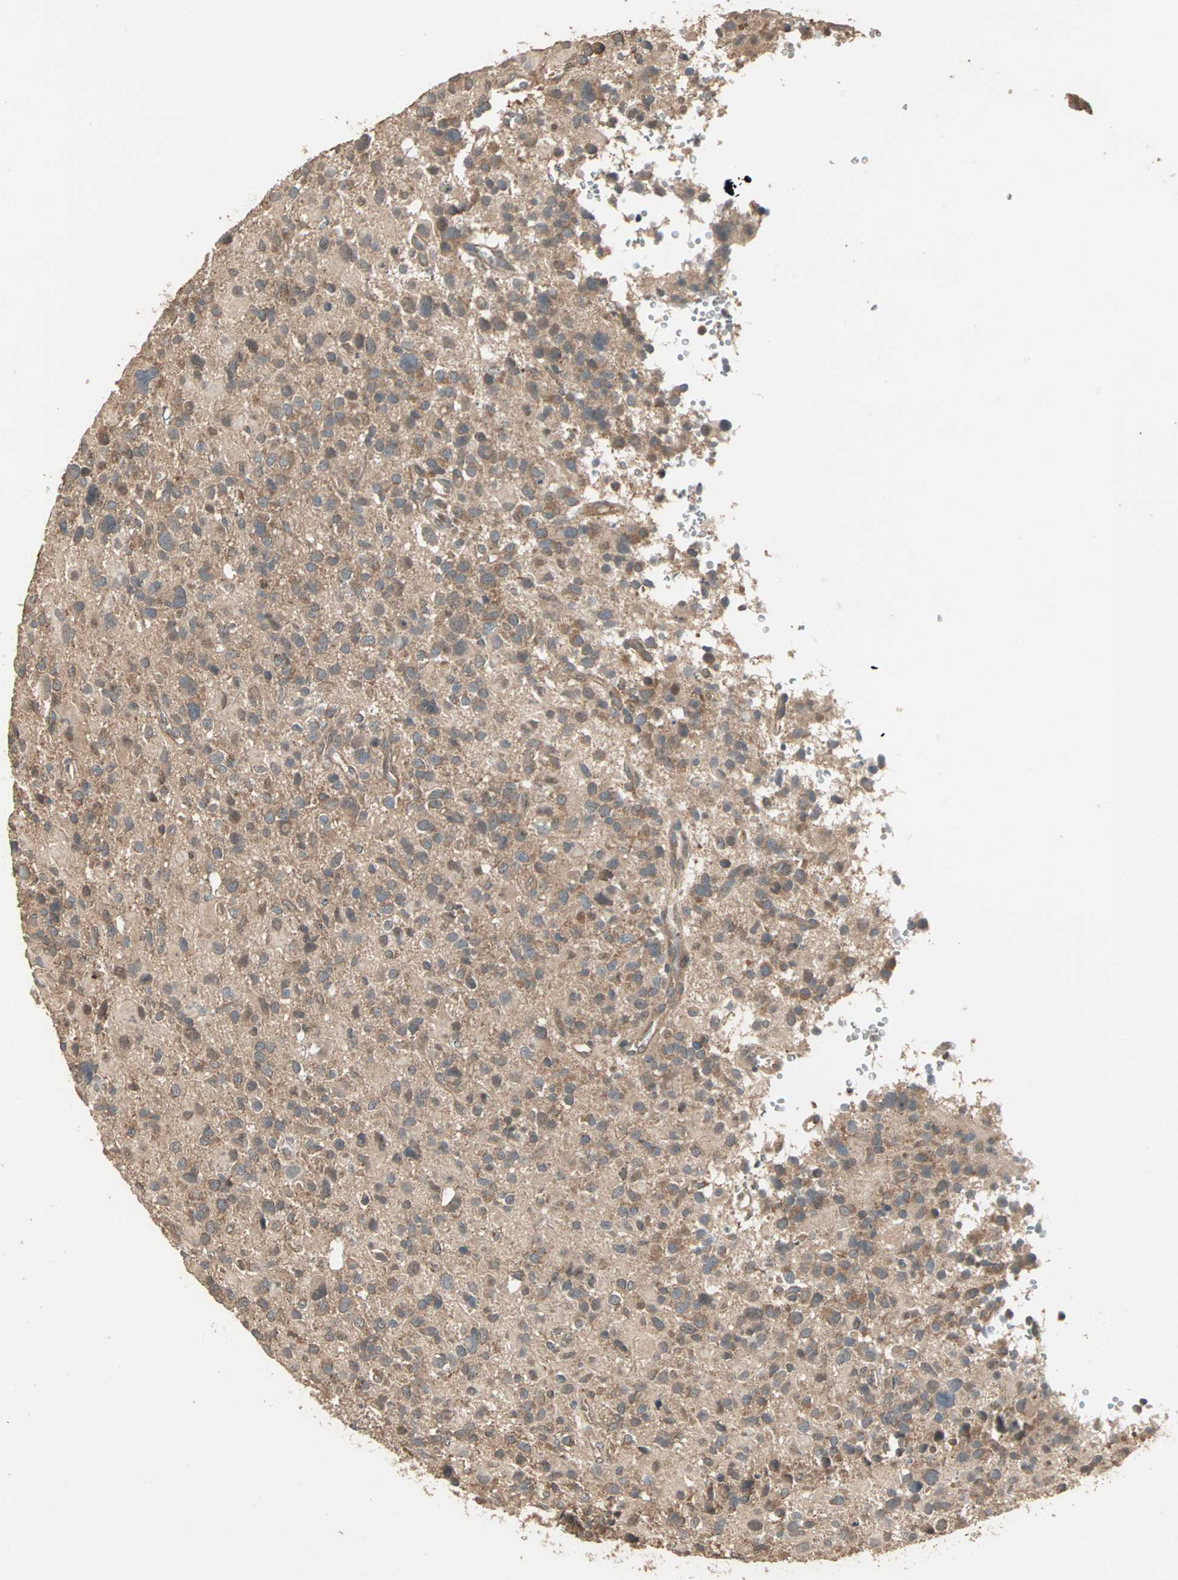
{"staining": {"intensity": "moderate", "quantity": ">75%", "location": "cytoplasmic/membranous"}, "tissue": "glioma", "cell_type": "Tumor cells", "image_type": "cancer", "snomed": [{"axis": "morphology", "description": "Glioma, malignant, High grade"}, {"axis": "topography", "description": "Brain"}], "caption": "The micrograph demonstrates a brown stain indicating the presence of a protein in the cytoplasmic/membranous of tumor cells in glioma. The staining was performed using DAB (3,3'-diaminobenzidine), with brown indicating positive protein expression. Nuclei are stained blue with hematoxylin.", "gene": "UBAC1", "patient": {"sex": "male", "age": 48}}